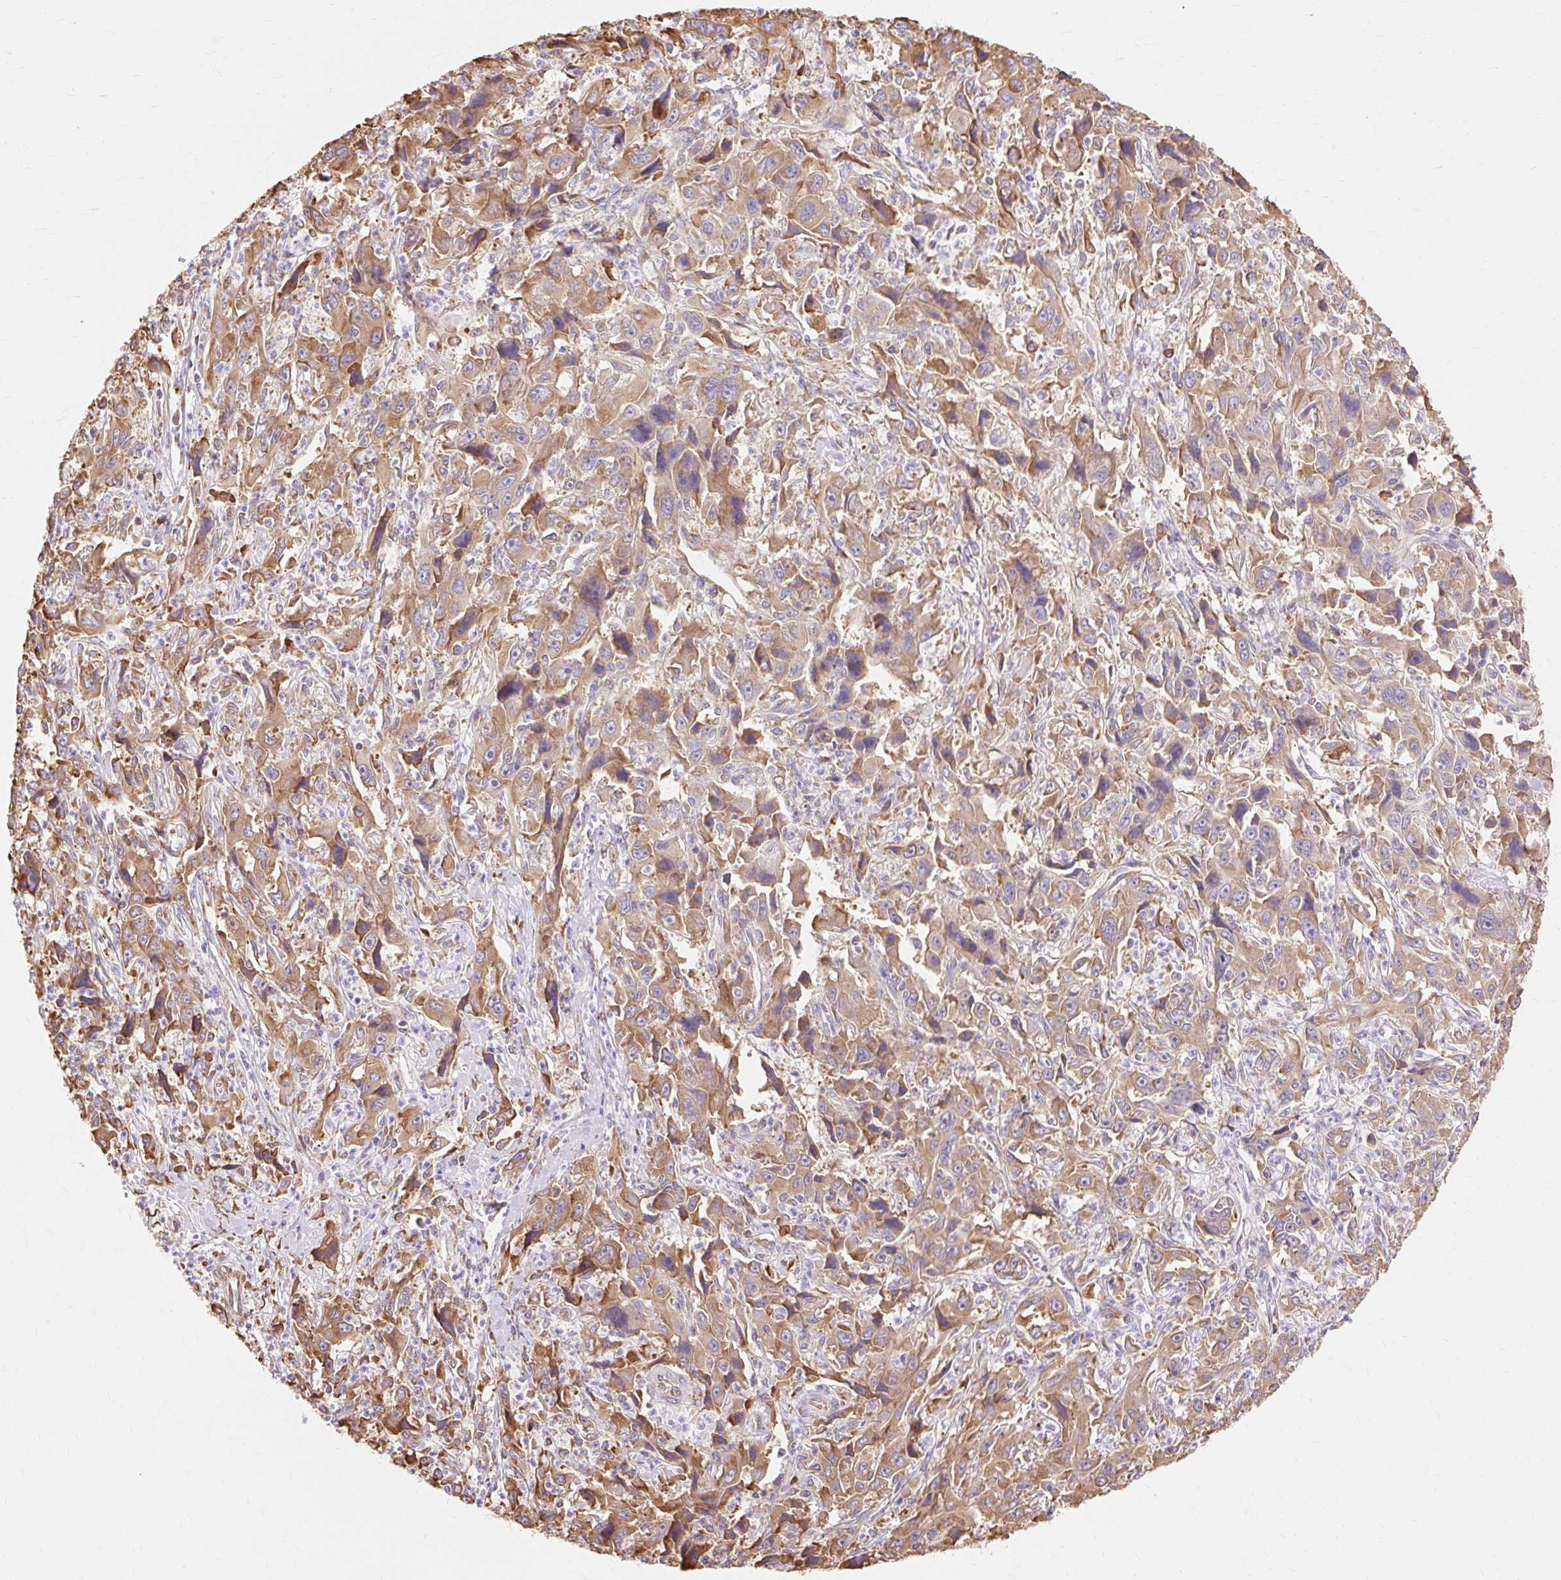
{"staining": {"intensity": "moderate", "quantity": ">75%", "location": "cytoplasmic/membranous"}, "tissue": "liver cancer", "cell_type": "Tumor cells", "image_type": "cancer", "snomed": [{"axis": "morphology", "description": "Carcinoma, Hepatocellular, NOS"}, {"axis": "topography", "description": "Liver"}], "caption": "Brown immunohistochemical staining in liver cancer demonstrates moderate cytoplasmic/membranous expression in approximately >75% of tumor cells.", "gene": "RPS17", "patient": {"sex": "male", "age": 63}}